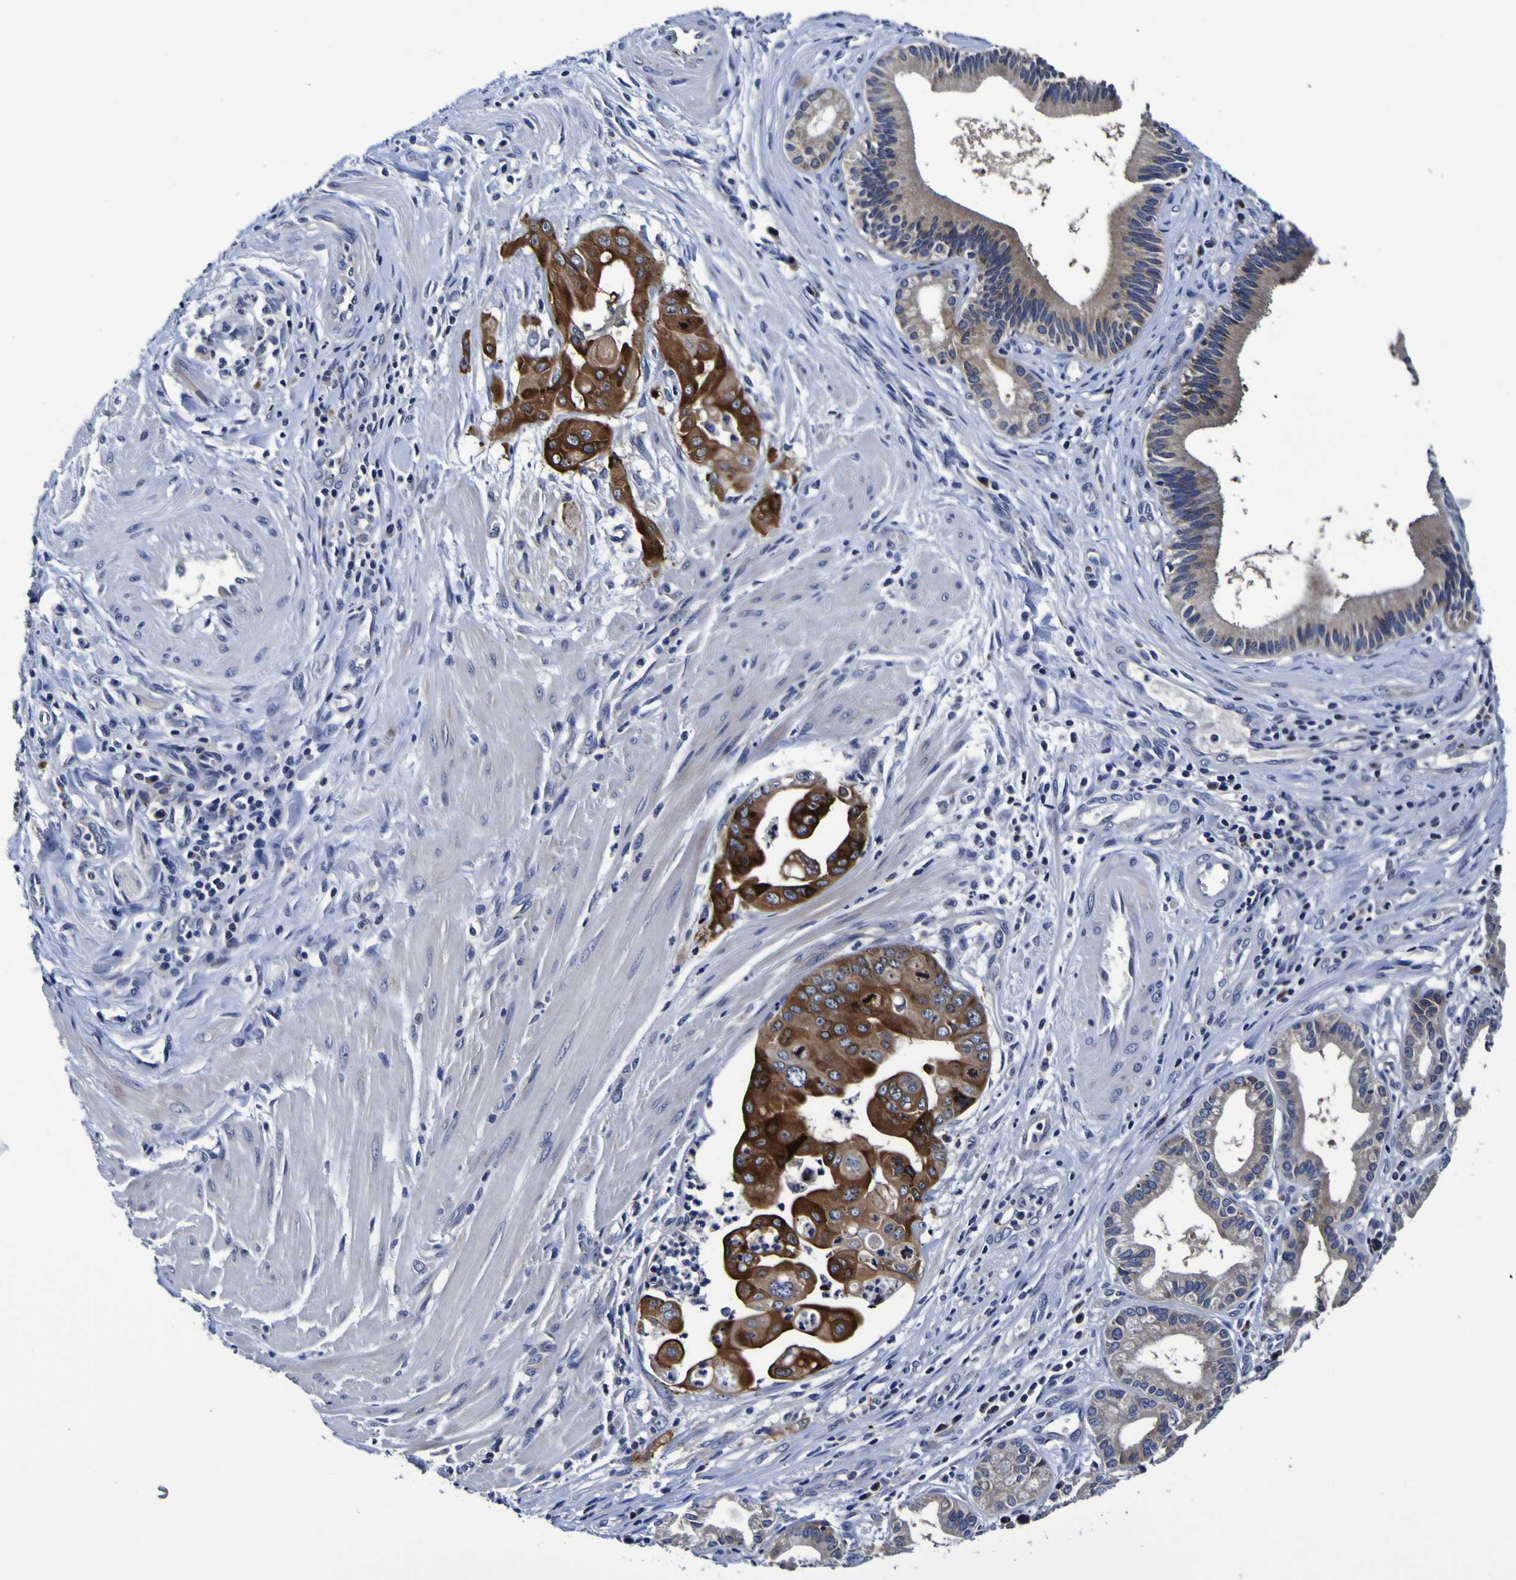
{"staining": {"intensity": "strong", "quantity": "25%-75%", "location": "cytoplasmic/membranous"}, "tissue": "pancreatic cancer", "cell_type": "Tumor cells", "image_type": "cancer", "snomed": [{"axis": "morphology", "description": "Adenocarcinoma, NOS"}, {"axis": "topography", "description": "Pancreas"}], "caption": "High-magnification brightfield microscopy of pancreatic cancer (adenocarcinoma) stained with DAB (3,3'-diaminobenzidine) (brown) and counterstained with hematoxylin (blue). tumor cells exhibit strong cytoplasmic/membranous positivity is seen in approximately25%-75% of cells.", "gene": "SORCS1", "patient": {"sex": "female", "age": 75}}